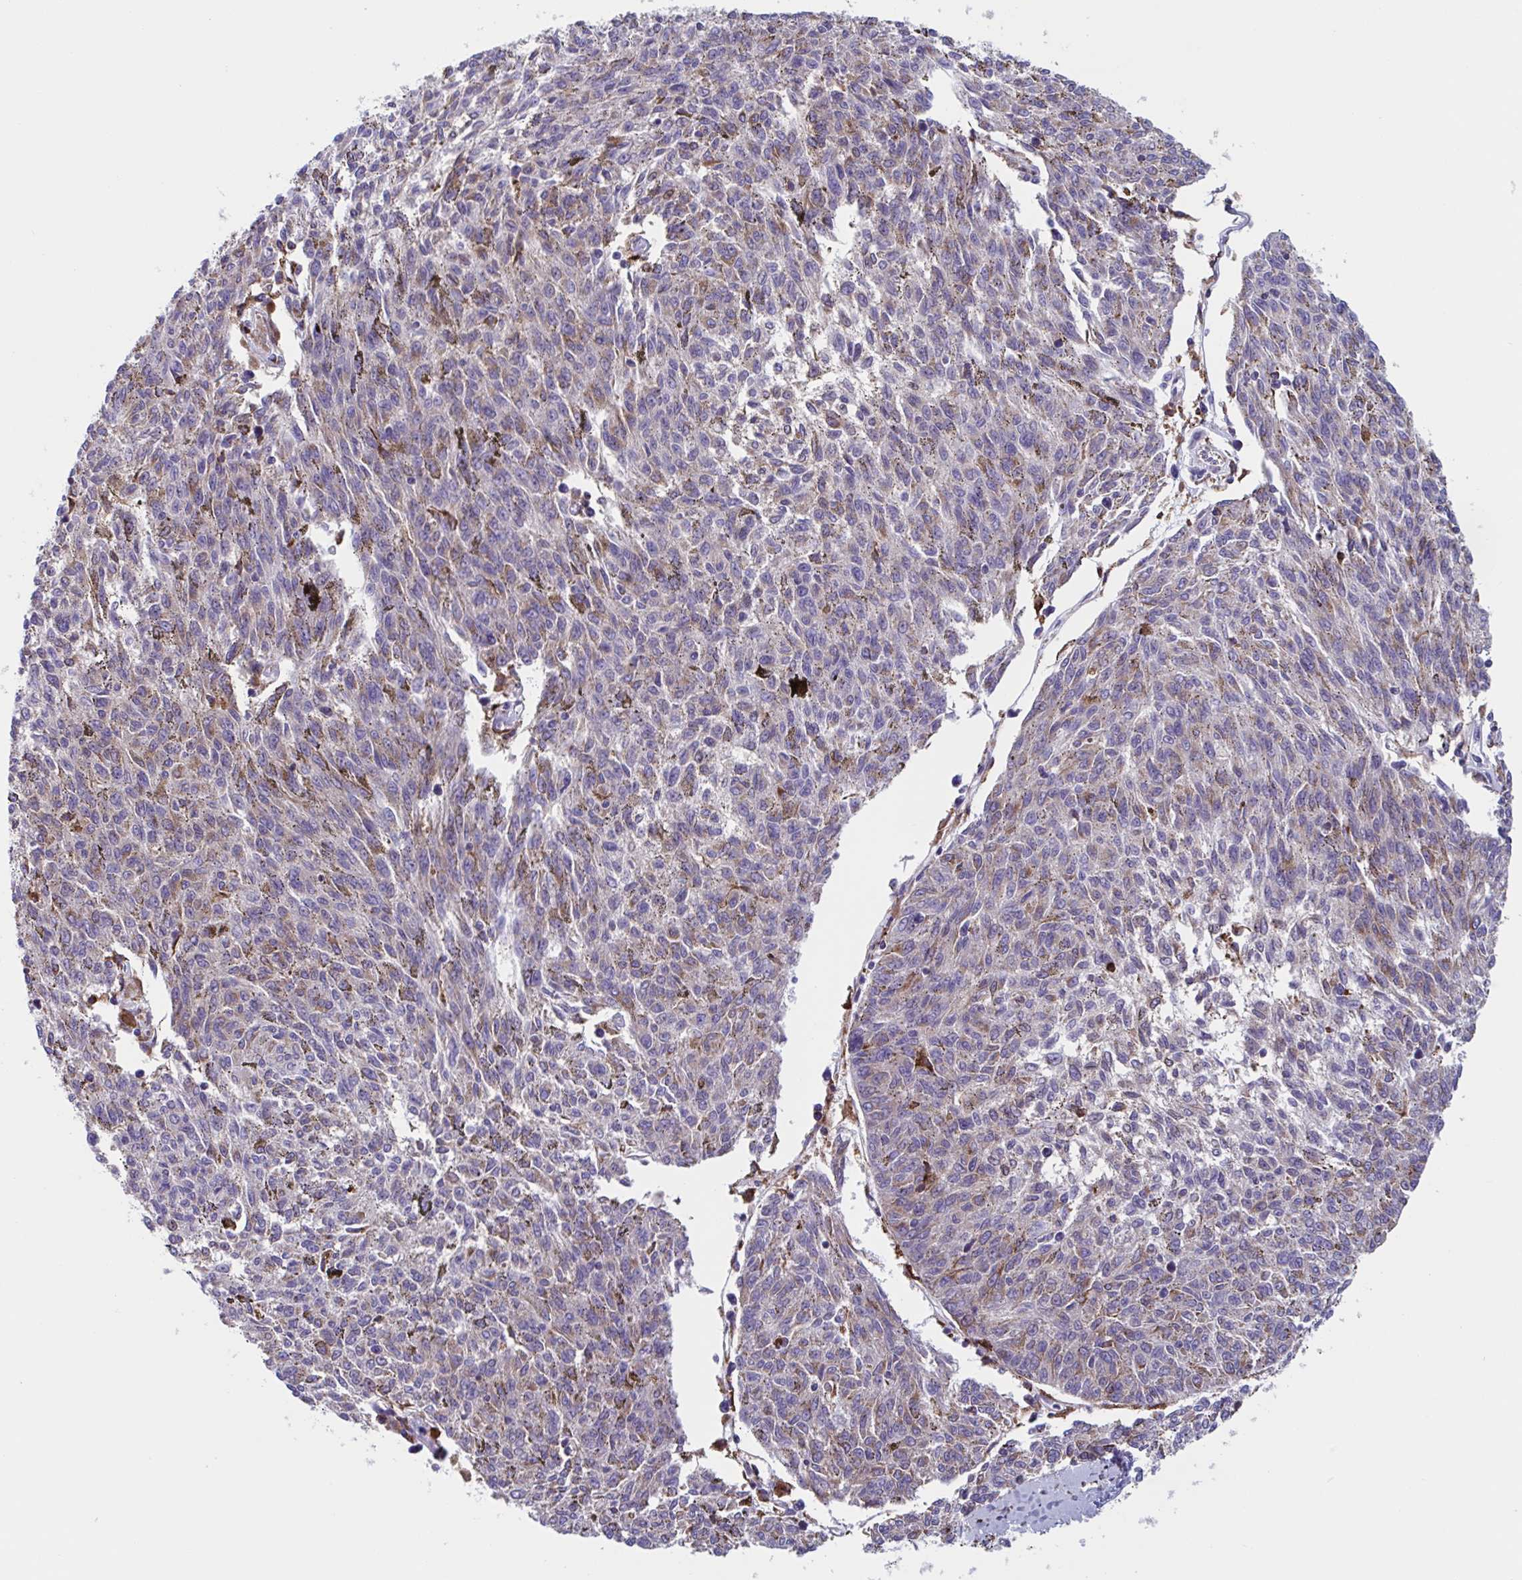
{"staining": {"intensity": "moderate", "quantity": "25%-75%", "location": "cytoplasmic/membranous"}, "tissue": "melanoma", "cell_type": "Tumor cells", "image_type": "cancer", "snomed": [{"axis": "morphology", "description": "Malignant melanoma, NOS"}, {"axis": "topography", "description": "Skin"}], "caption": "Melanoma stained with DAB immunohistochemistry reveals medium levels of moderate cytoplasmic/membranous expression in about 25%-75% of tumor cells.", "gene": "RFK", "patient": {"sex": "female", "age": 72}}